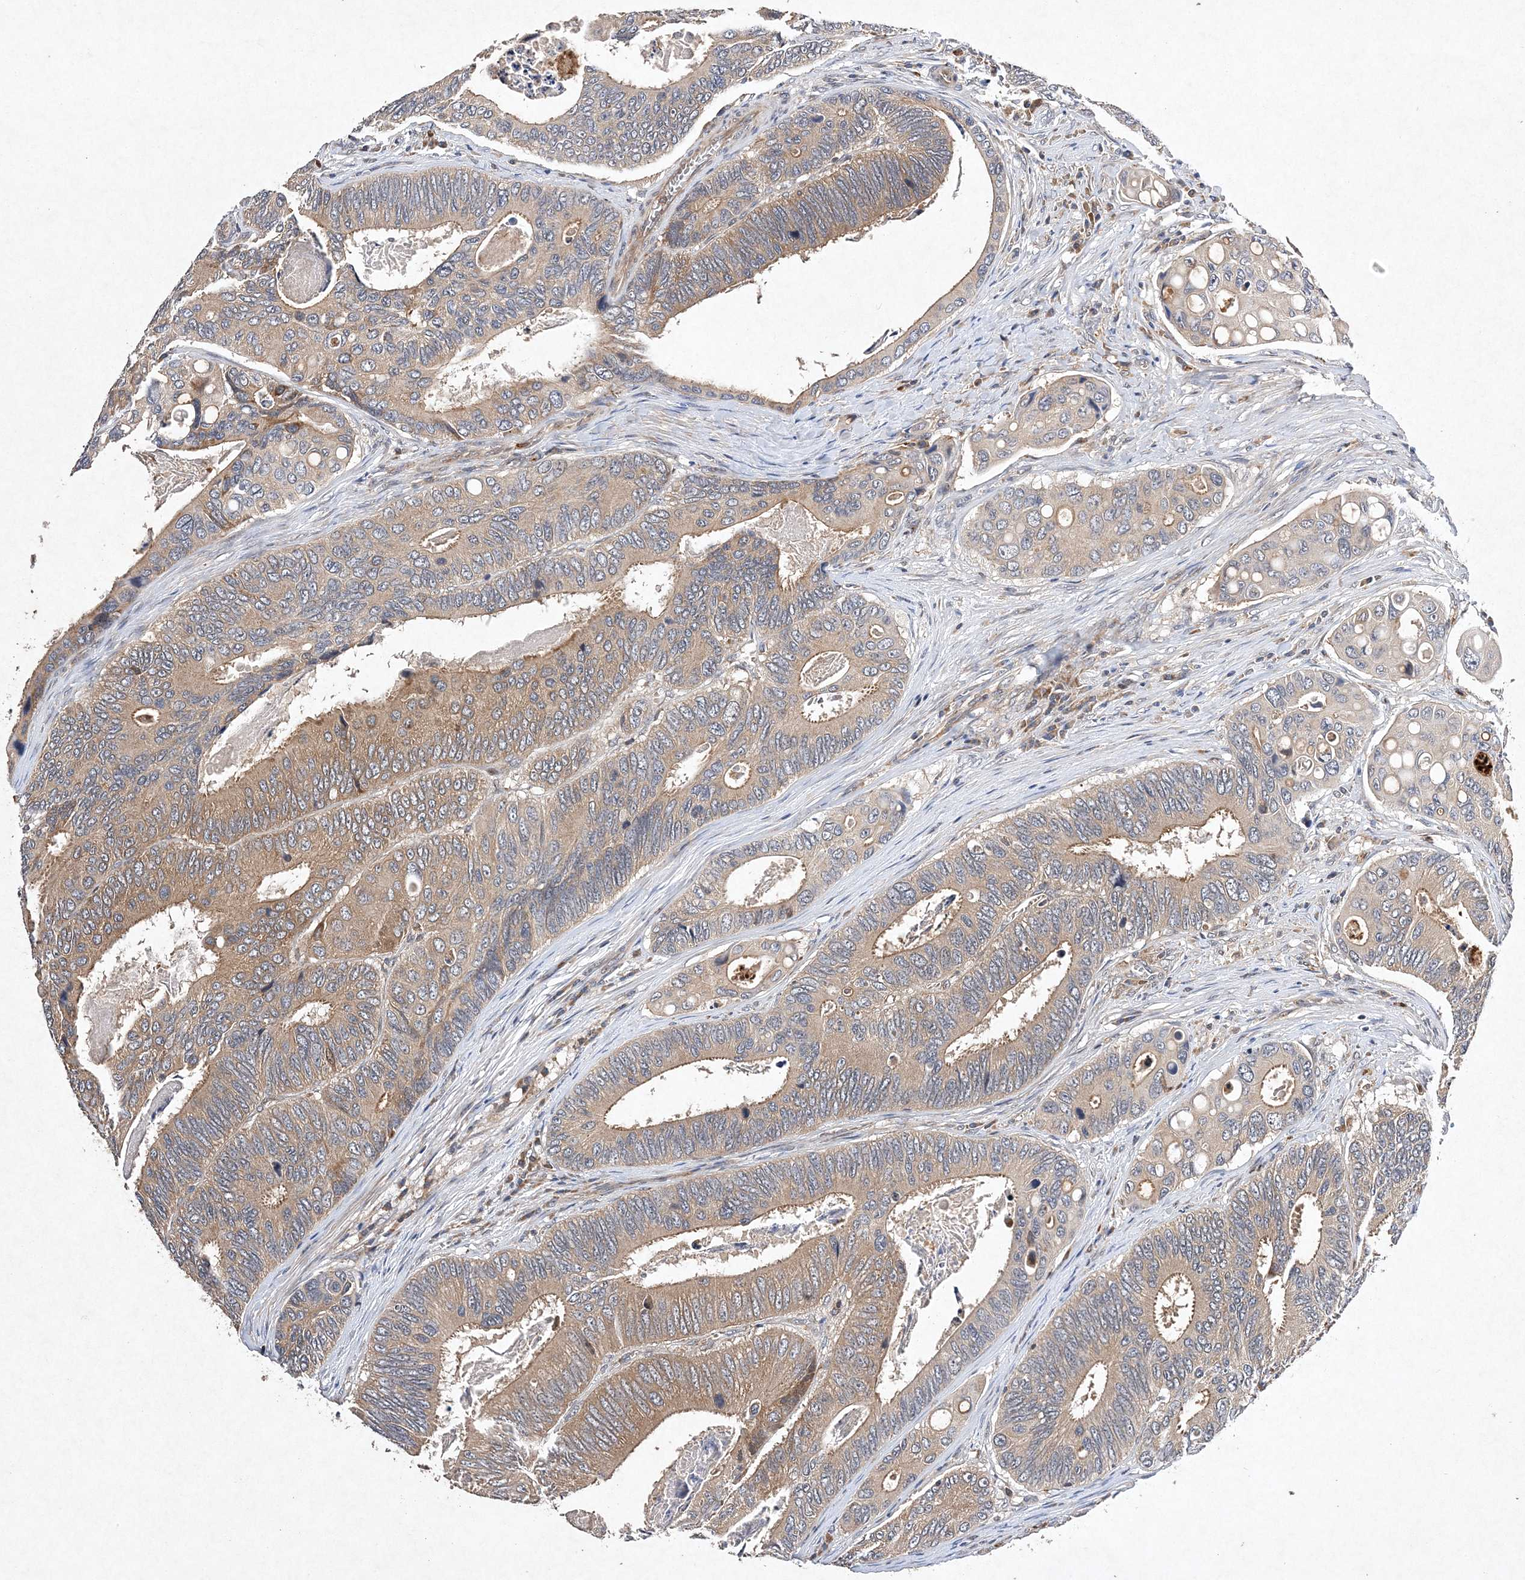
{"staining": {"intensity": "weak", "quantity": "25%-75%", "location": "cytoplasmic/membranous"}, "tissue": "colorectal cancer", "cell_type": "Tumor cells", "image_type": "cancer", "snomed": [{"axis": "morphology", "description": "Inflammation, NOS"}, {"axis": "morphology", "description": "Adenocarcinoma, NOS"}, {"axis": "topography", "description": "Colon"}], "caption": "Immunohistochemical staining of human adenocarcinoma (colorectal) demonstrates low levels of weak cytoplasmic/membranous positivity in about 25%-75% of tumor cells.", "gene": "PROSER1", "patient": {"sex": "male", "age": 72}}